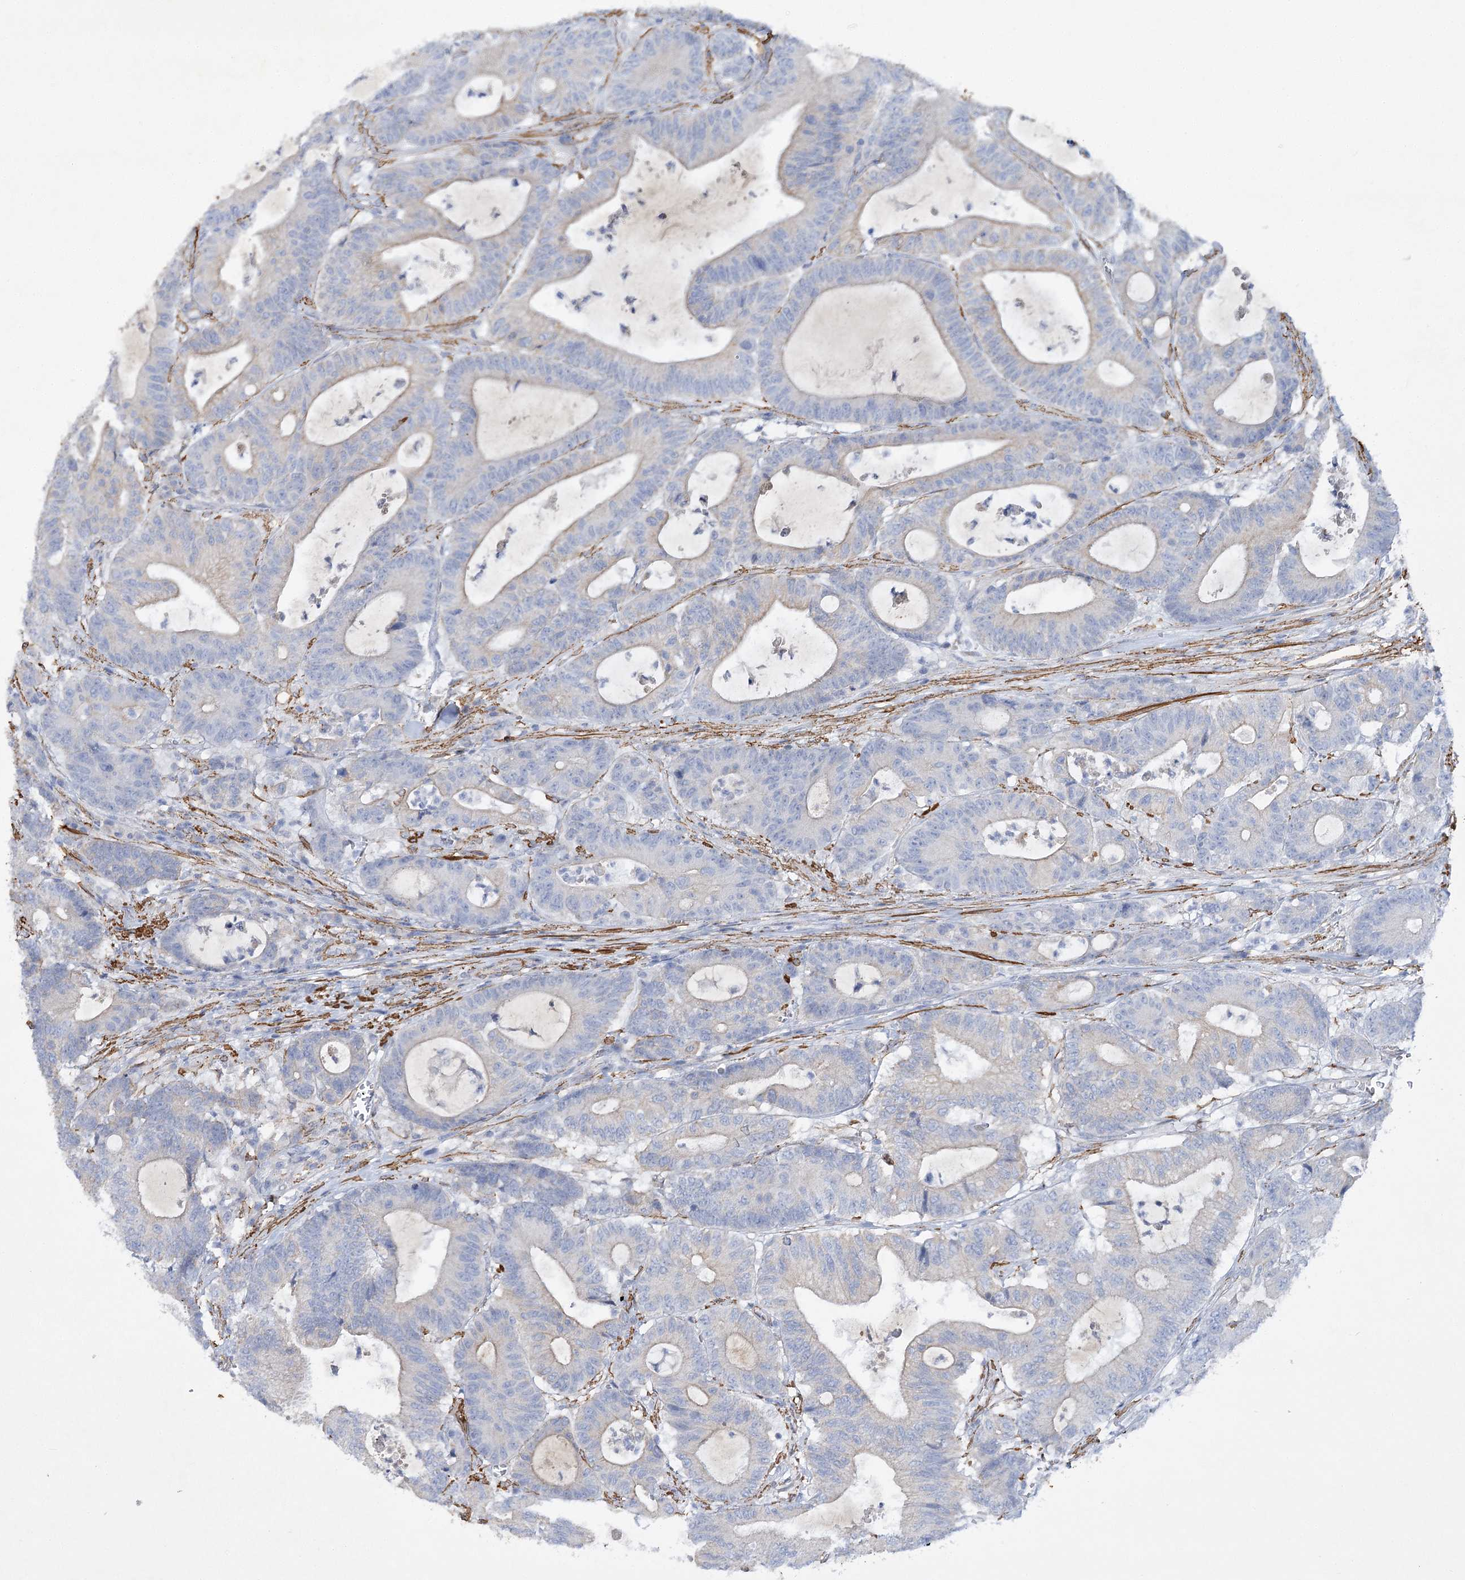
{"staining": {"intensity": "negative", "quantity": "none", "location": "none"}, "tissue": "colorectal cancer", "cell_type": "Tumor cells", "image_type": "cancer", "snomed": [{"axis": "morphology", "description": "Adenocarcinoma, NOS"}, {"axis": "topography", "description": "Colon"}], "caption": "IHC image of adenocarcinoma (colorectal) stained for a protein (brown), which displays no expression in tumor cells.", "gene": "RTN2", "patient": {"sex": "female", "age": 84}}